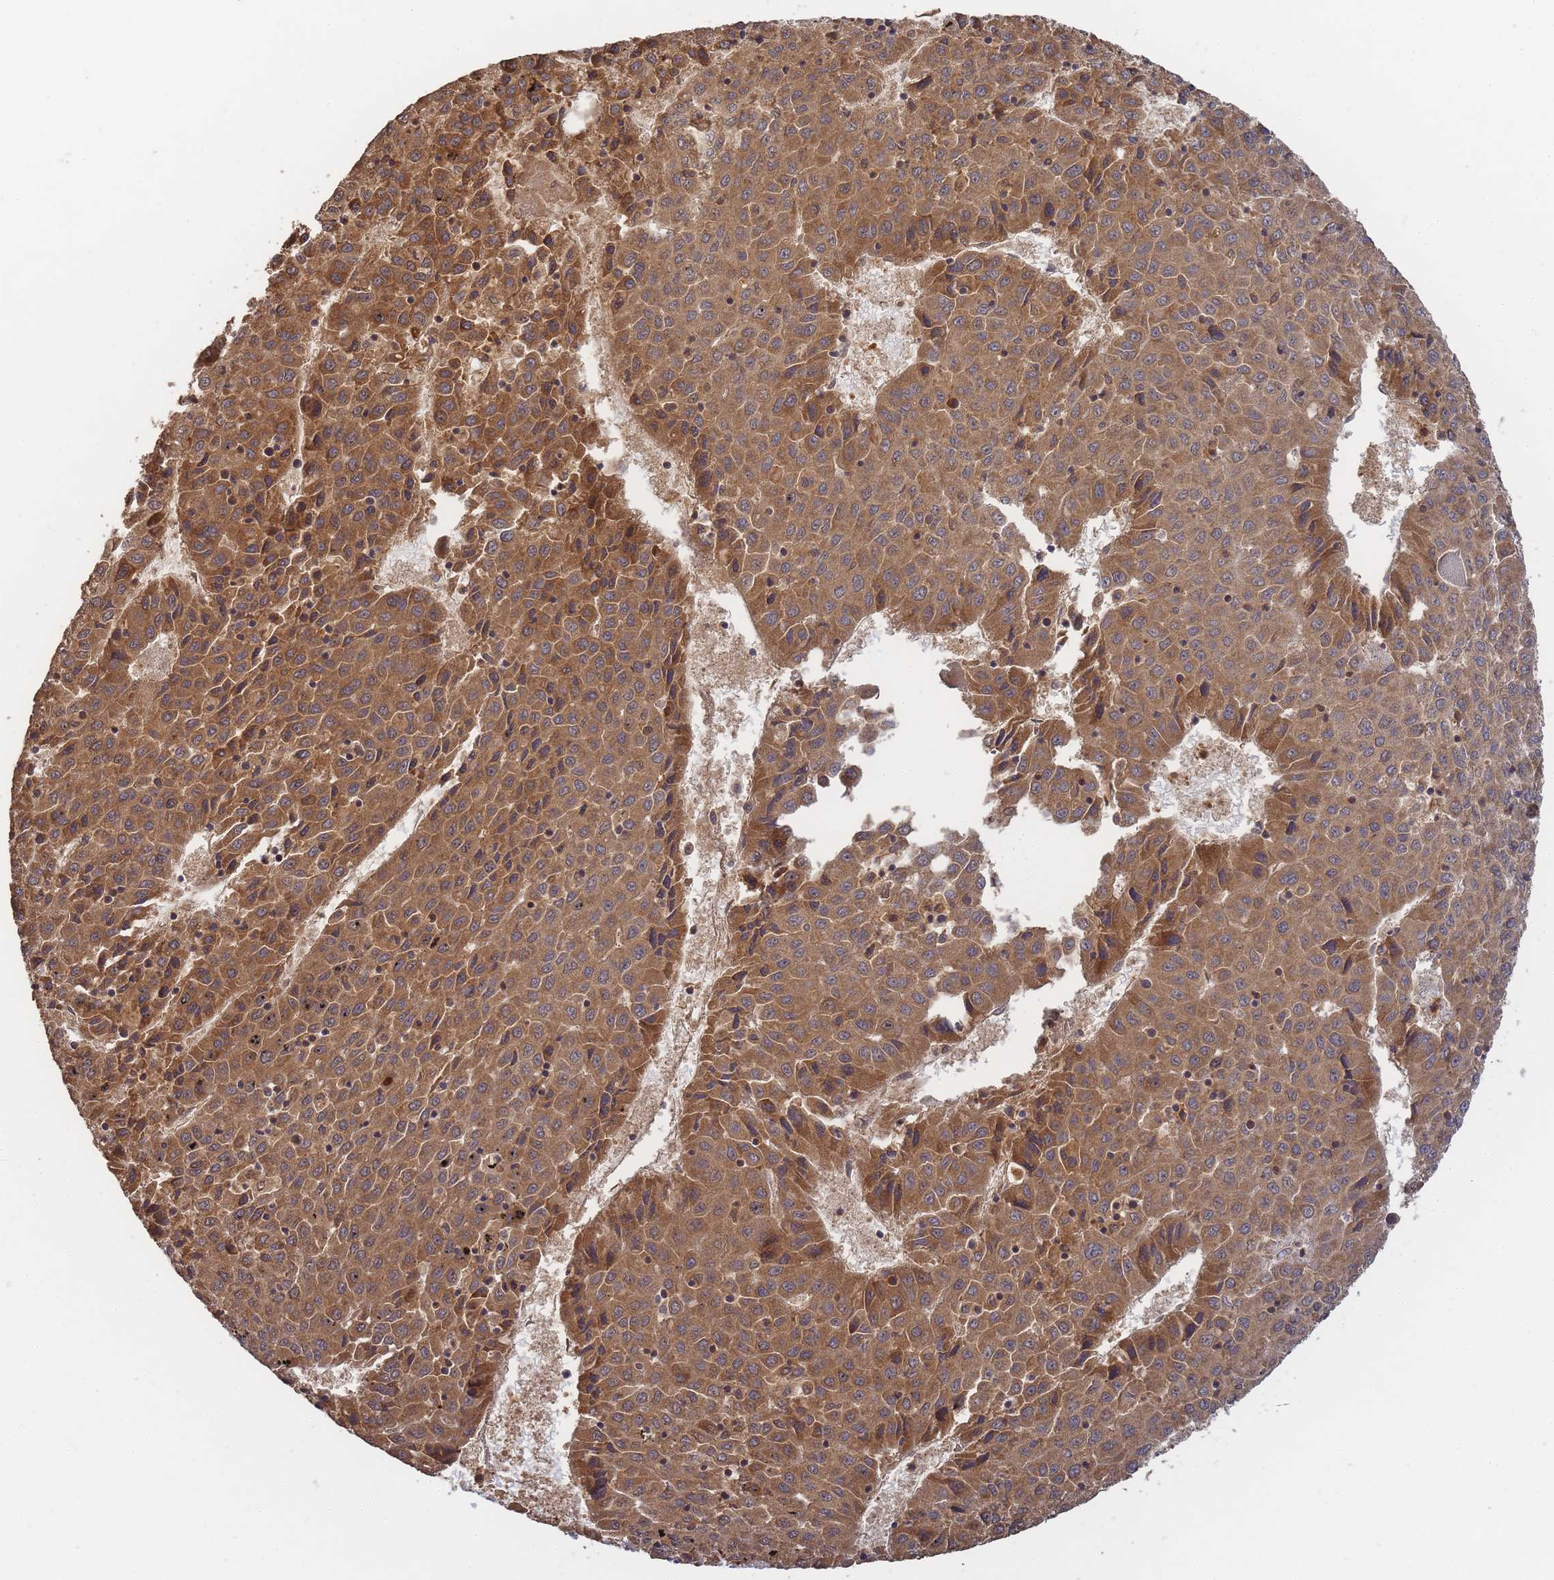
{"staining": {"intensity": "moderate", "quantity": ">75%", "location": "cytoplasmic/membranous"}, "tissue": "liver cancer", "cell_type": "Tumor cells", "image_type": "cancer", "snomed": [{"axis": "morphology", "description": "Carcinoma, Hepatocellular, NOS"}, {"axis": "topography", "description": "Liver"}], "caption": "Human liver cancer stained with a protein marker exhibits moderate staining in tumor cells.", "gene": "ALKBH1", "patient": {"sex": "female", "age": 53}}